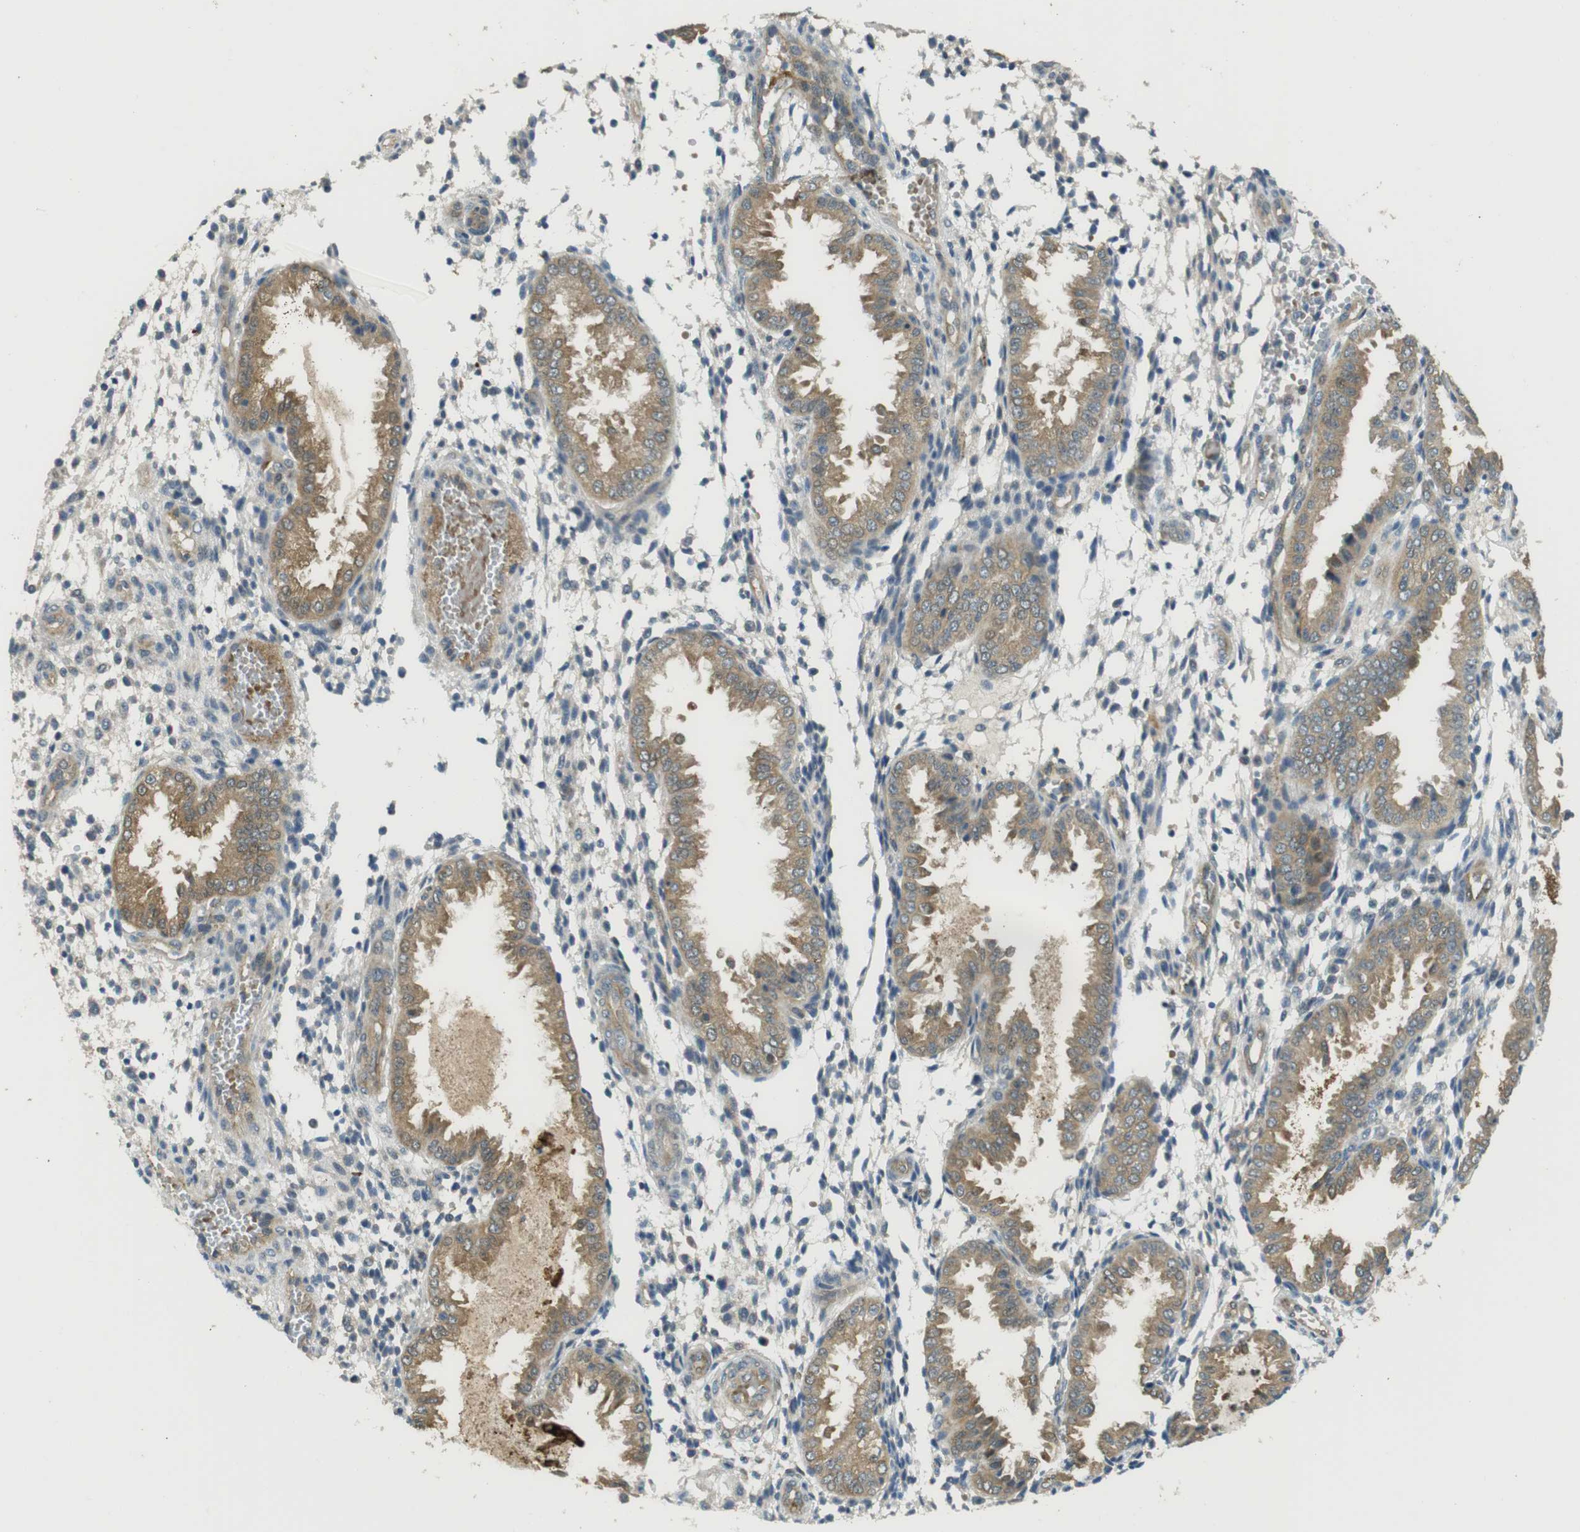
{"staining": {"intensity": "weak", "quantity": "<25%", "location": "cytoplasmic/membranous"}, "tissue": "endometrium", "cell_type": "Cells in endometrial stroma", "image_type": "normal", "snomed": [{"axis": "morphology", "description": "Normal tissue, NOS"}, {"axis": "topography", "description": "Endometrium"}], "caption": "An image of human endometrium is negative for staining in cells in endometrial stroma.", "gene": "ABHD15", "patient": {"sex": "female", "age": 33}}